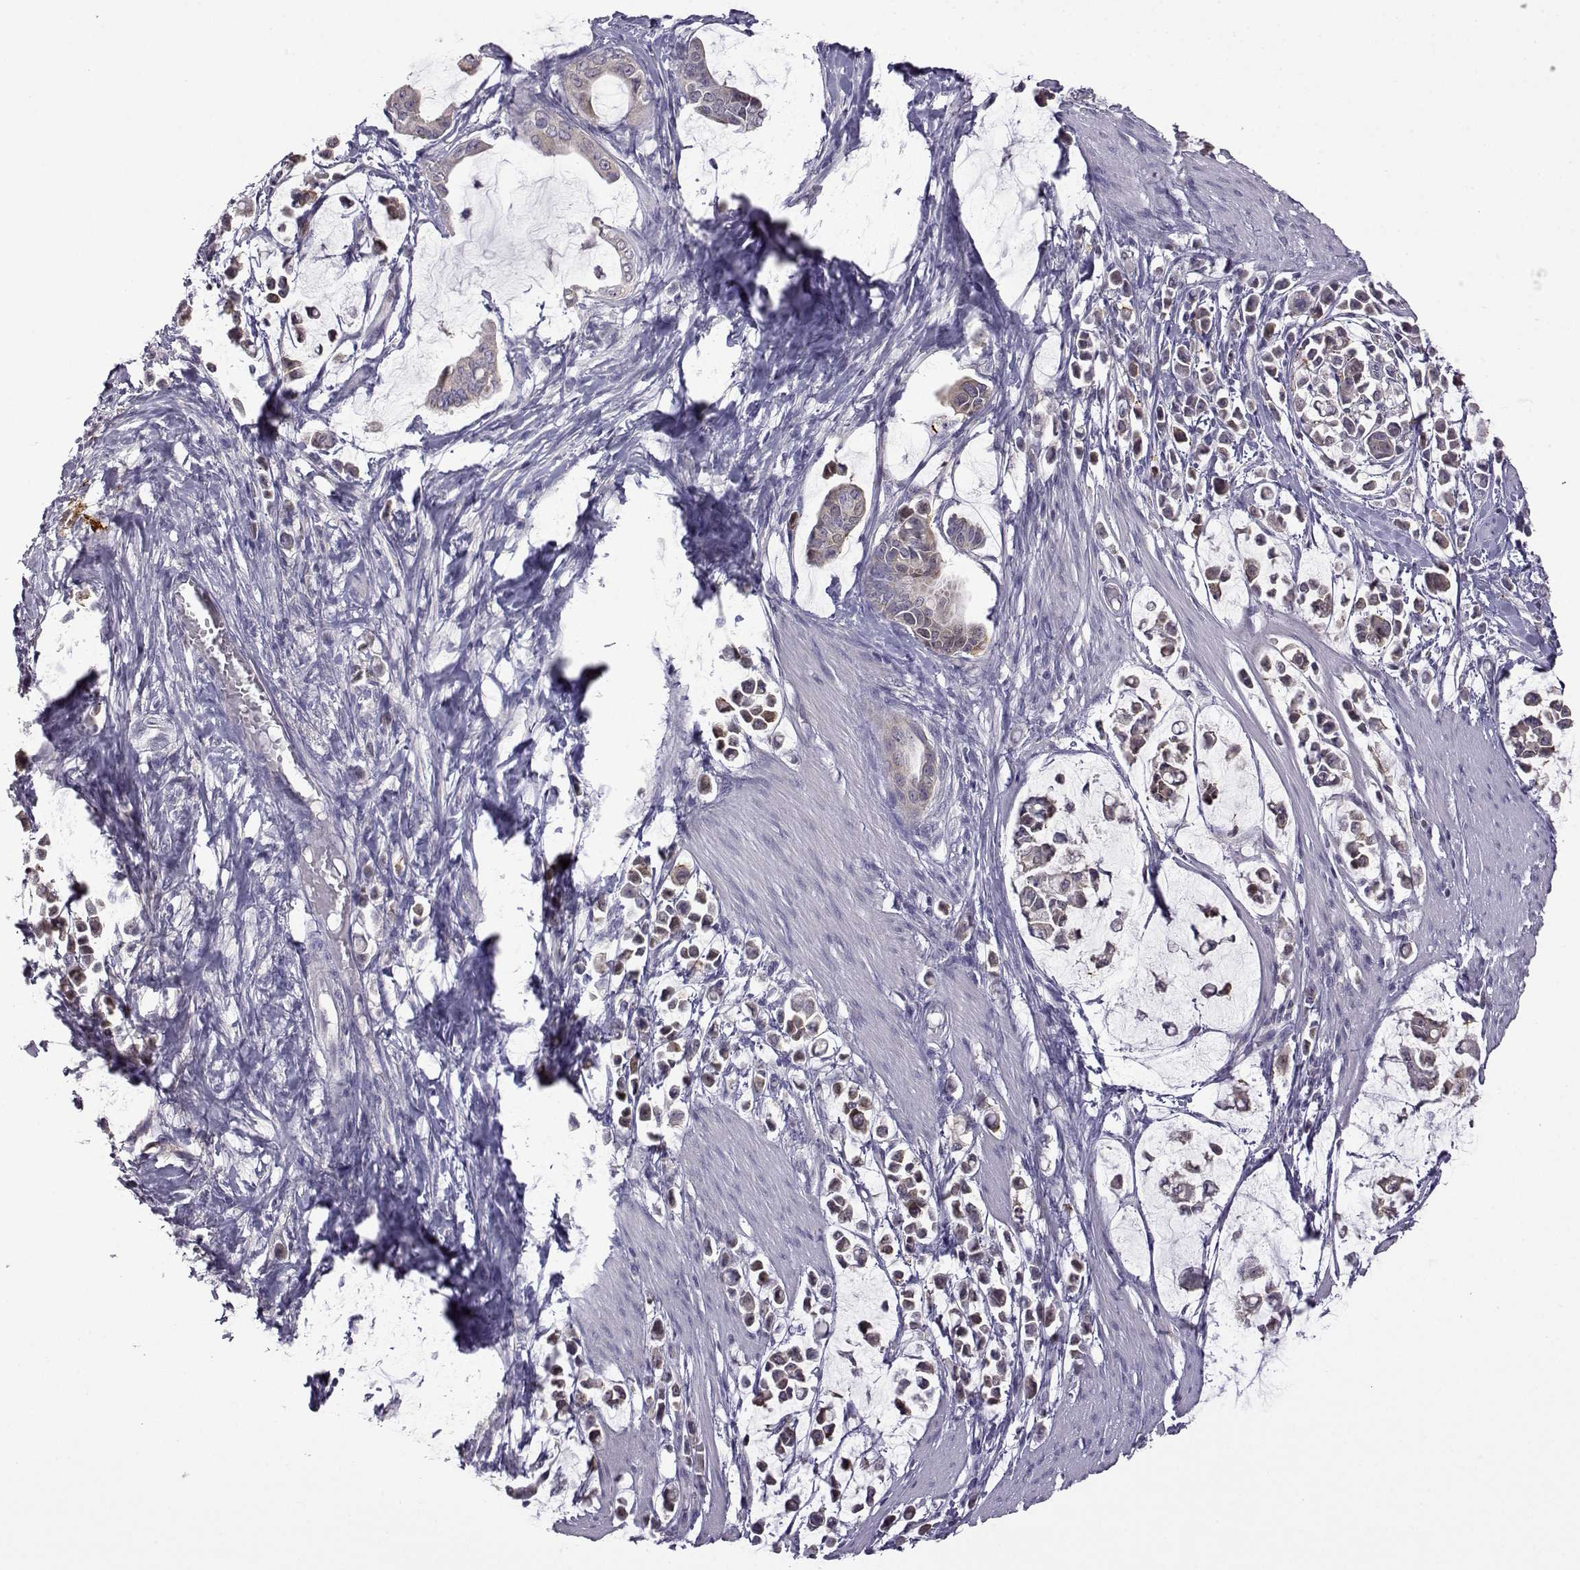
{"staining": {"intensity": "weak", "quantity": "25%-75%", "location": "cytoplasmic/membranous"}, "tissue": "stomach cancer", "cell_type": "Tumor cells", "image_type": "cancer", "snomed": [{"axis": "morphology", "description": "Adenocarcinoma, NOS"}, {"axis": "topography", "description": "Stomach"}], "caption": "Stomach cancer (adenocarcinoma) tissue displays weak cytoplasmic/membranous expression in approximately 25%-75% of tumor cells, visualized by immunohistochemistry.", "gene": "VGF", "patient": {"sex": "male", "age": 82}}